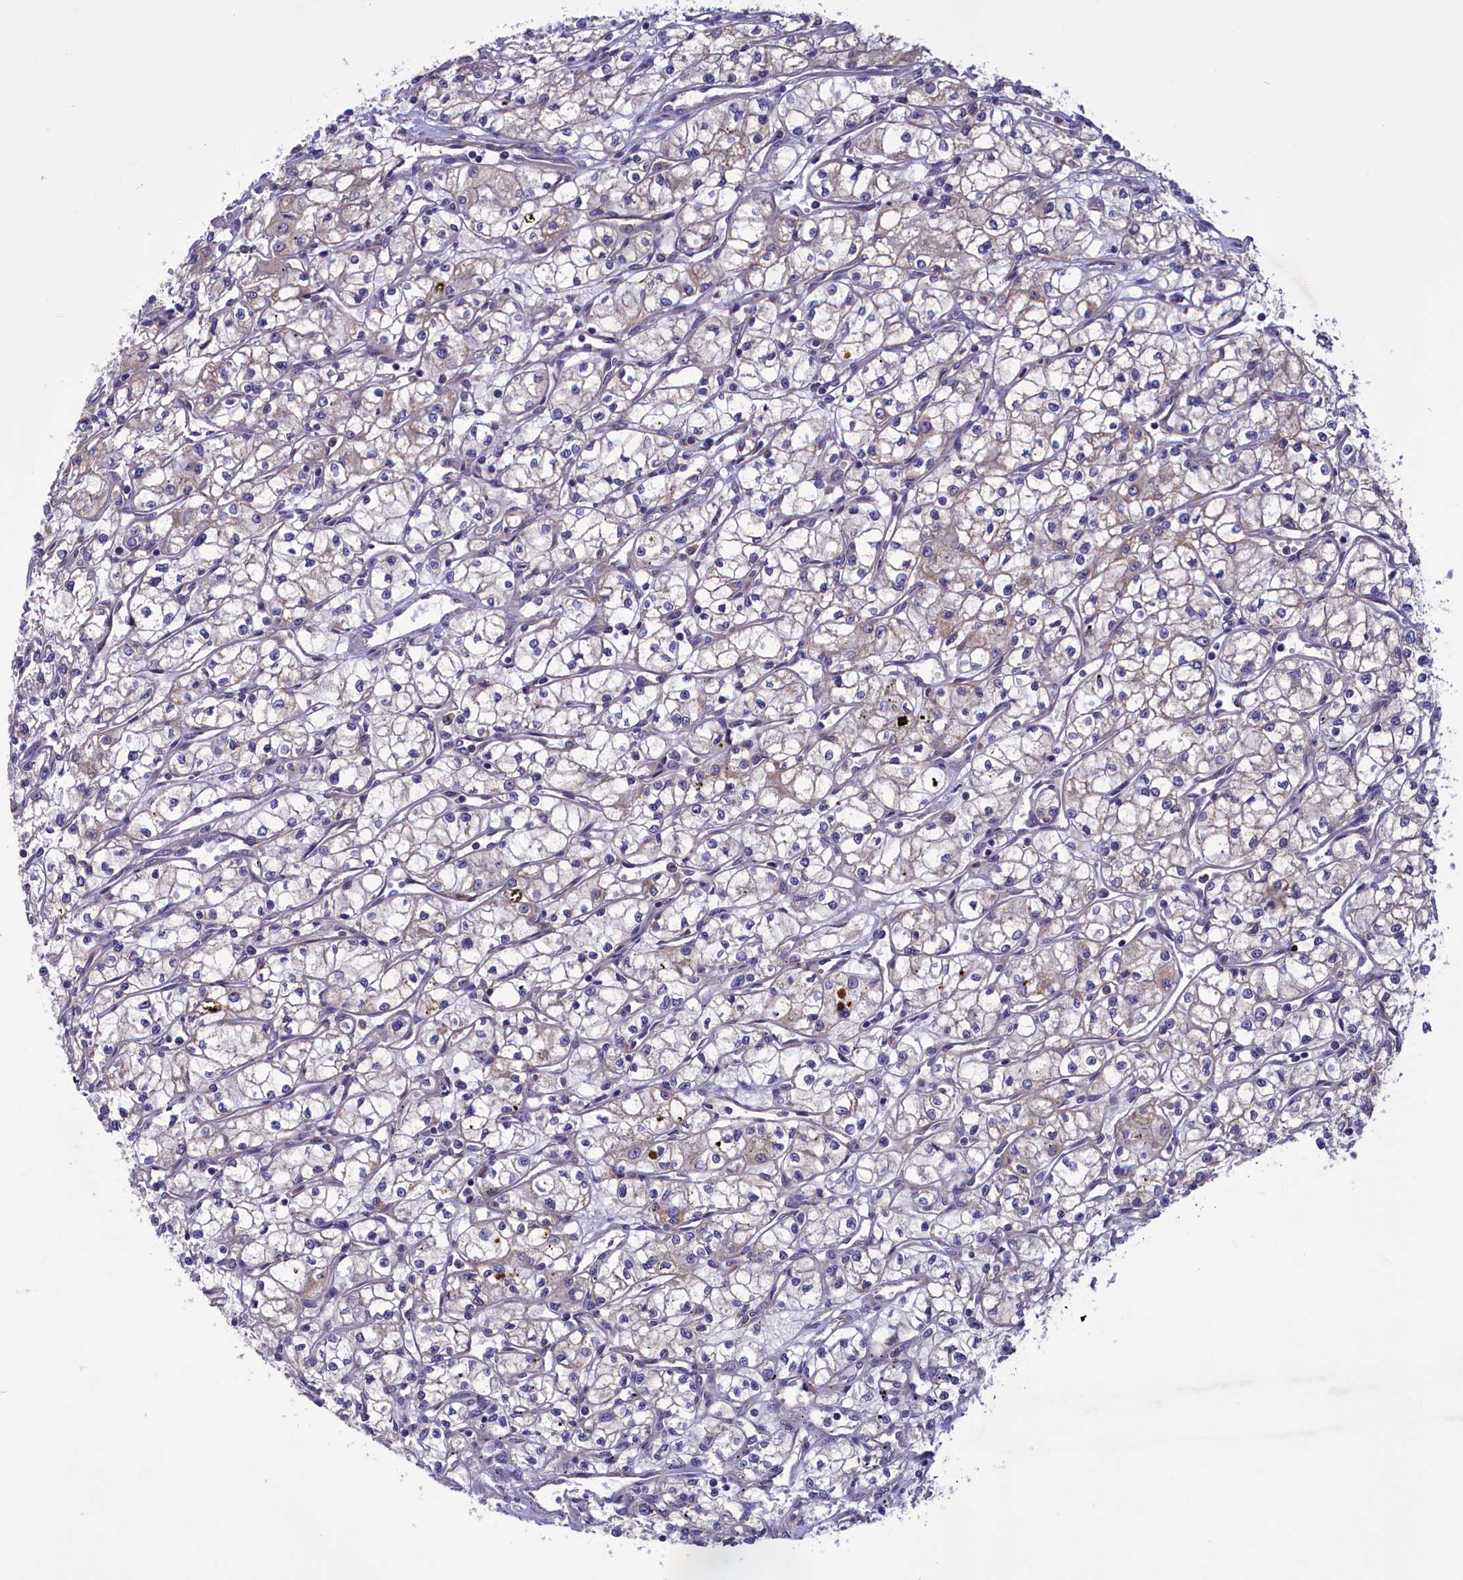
{"staining": {"intensity": "negative", "quantity": "none", "location": "none"}, "tissue": "renal cancer", "cell_type": "Tumor cells", "image_type": "cancer", "snomed": [{"axis": "morphology", "description": "Adenocarcinoma, NOS"}, {"axis": "topography", "description": "Kidney"}], "caption": "This is an immunohistochemistry (IHC) micrograph of adenocarcinoma (renal). There is no expression in tumor cells.", "gene": "AMDHD2", "patient": {"sex": "male", "age": 59}}